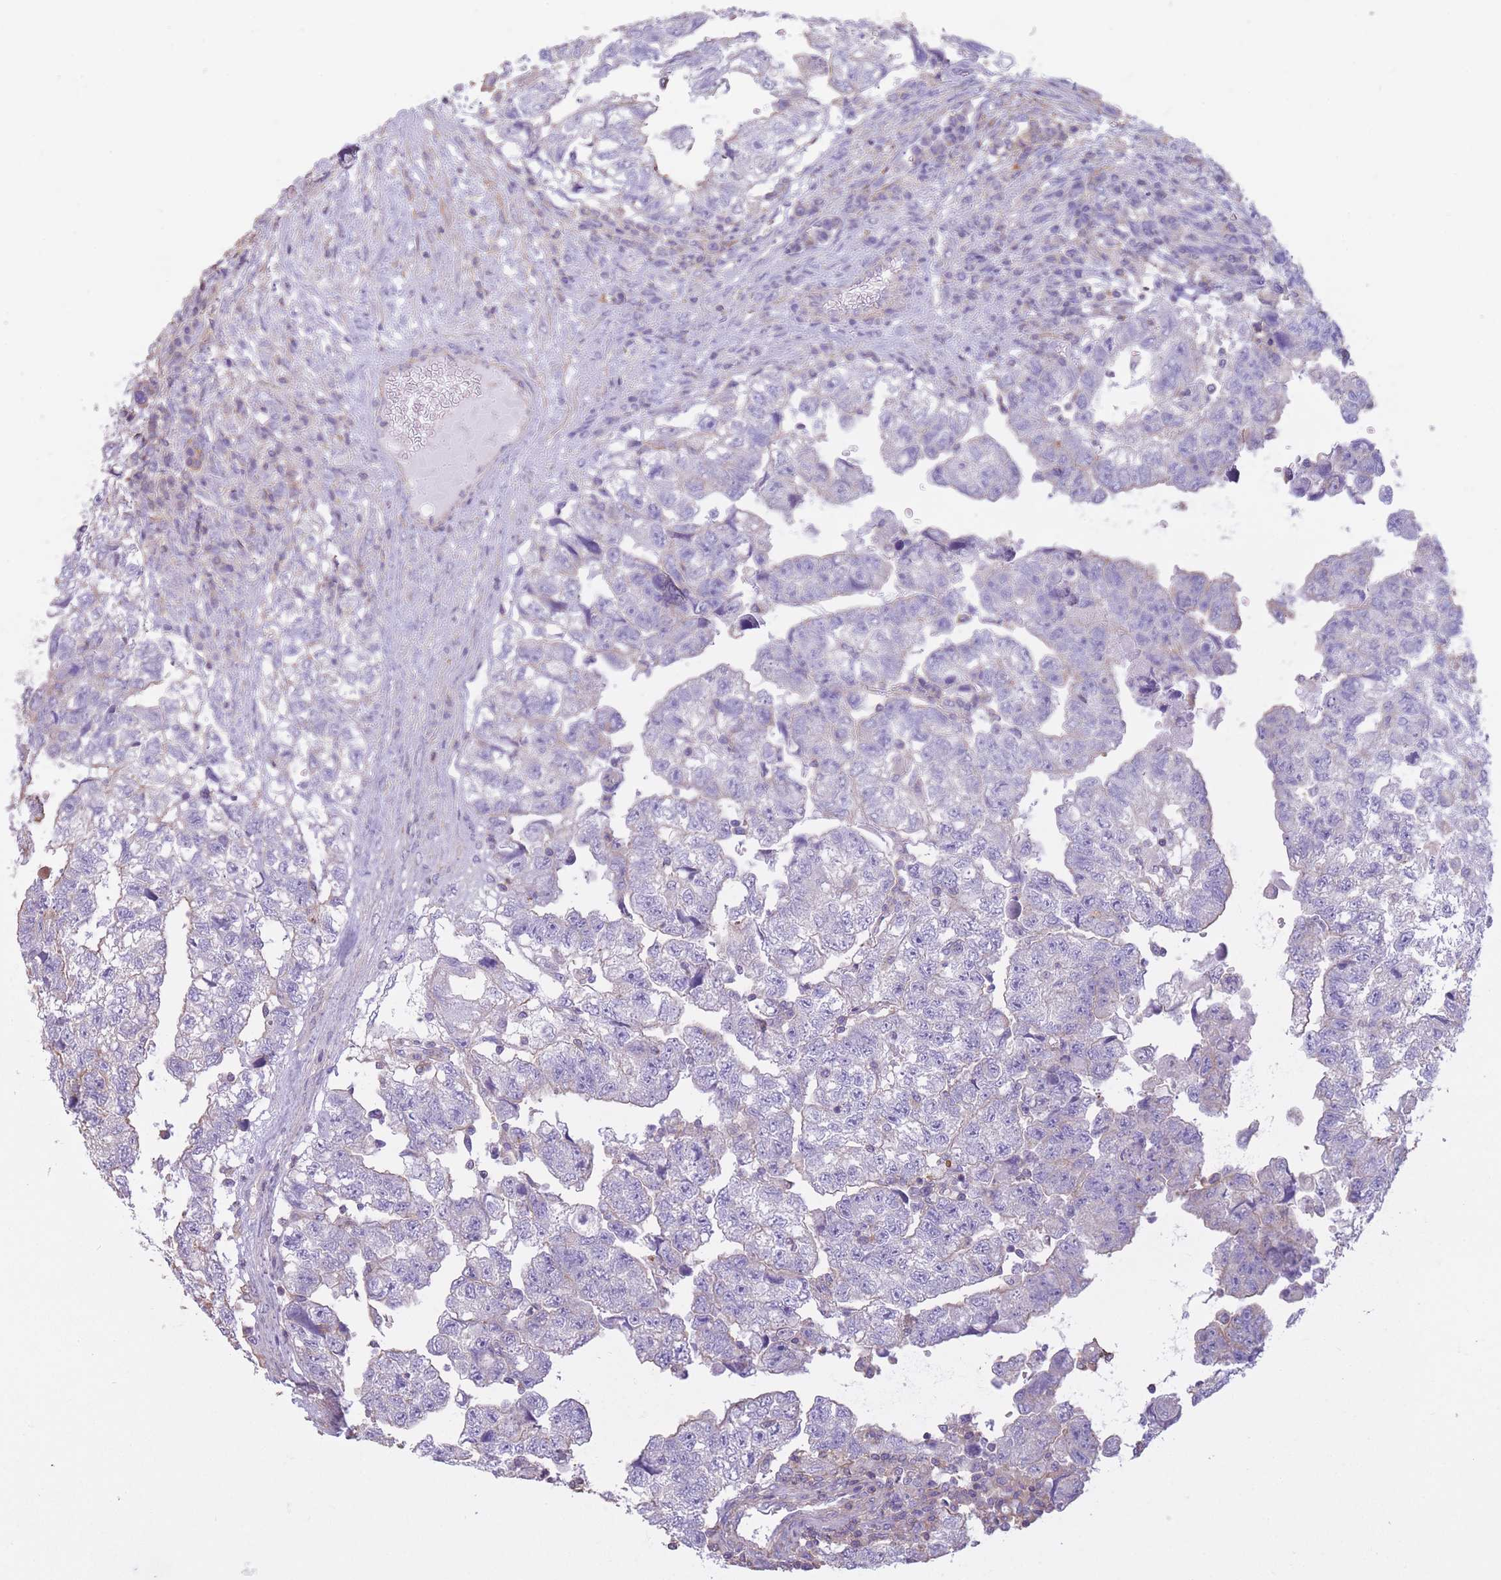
{"staining": {"intensity": "negative", "quantity": "none", "location": "none"}, "tissue": "testis cancer", "cell_type": "Tumor cells", "image_type": "cancer", "snomed": [{"axis": "morphology", "description": "Carcinoma, Embryonal, NOS"}, {"axis": "topography", "description": "Testis"}], "caption": "DAB immunohistochemical staining of human testis cancer displays no significant staining in tumor cells.", "gene": "PDHA1", "patient": {"sex": "male", "age": 36}}